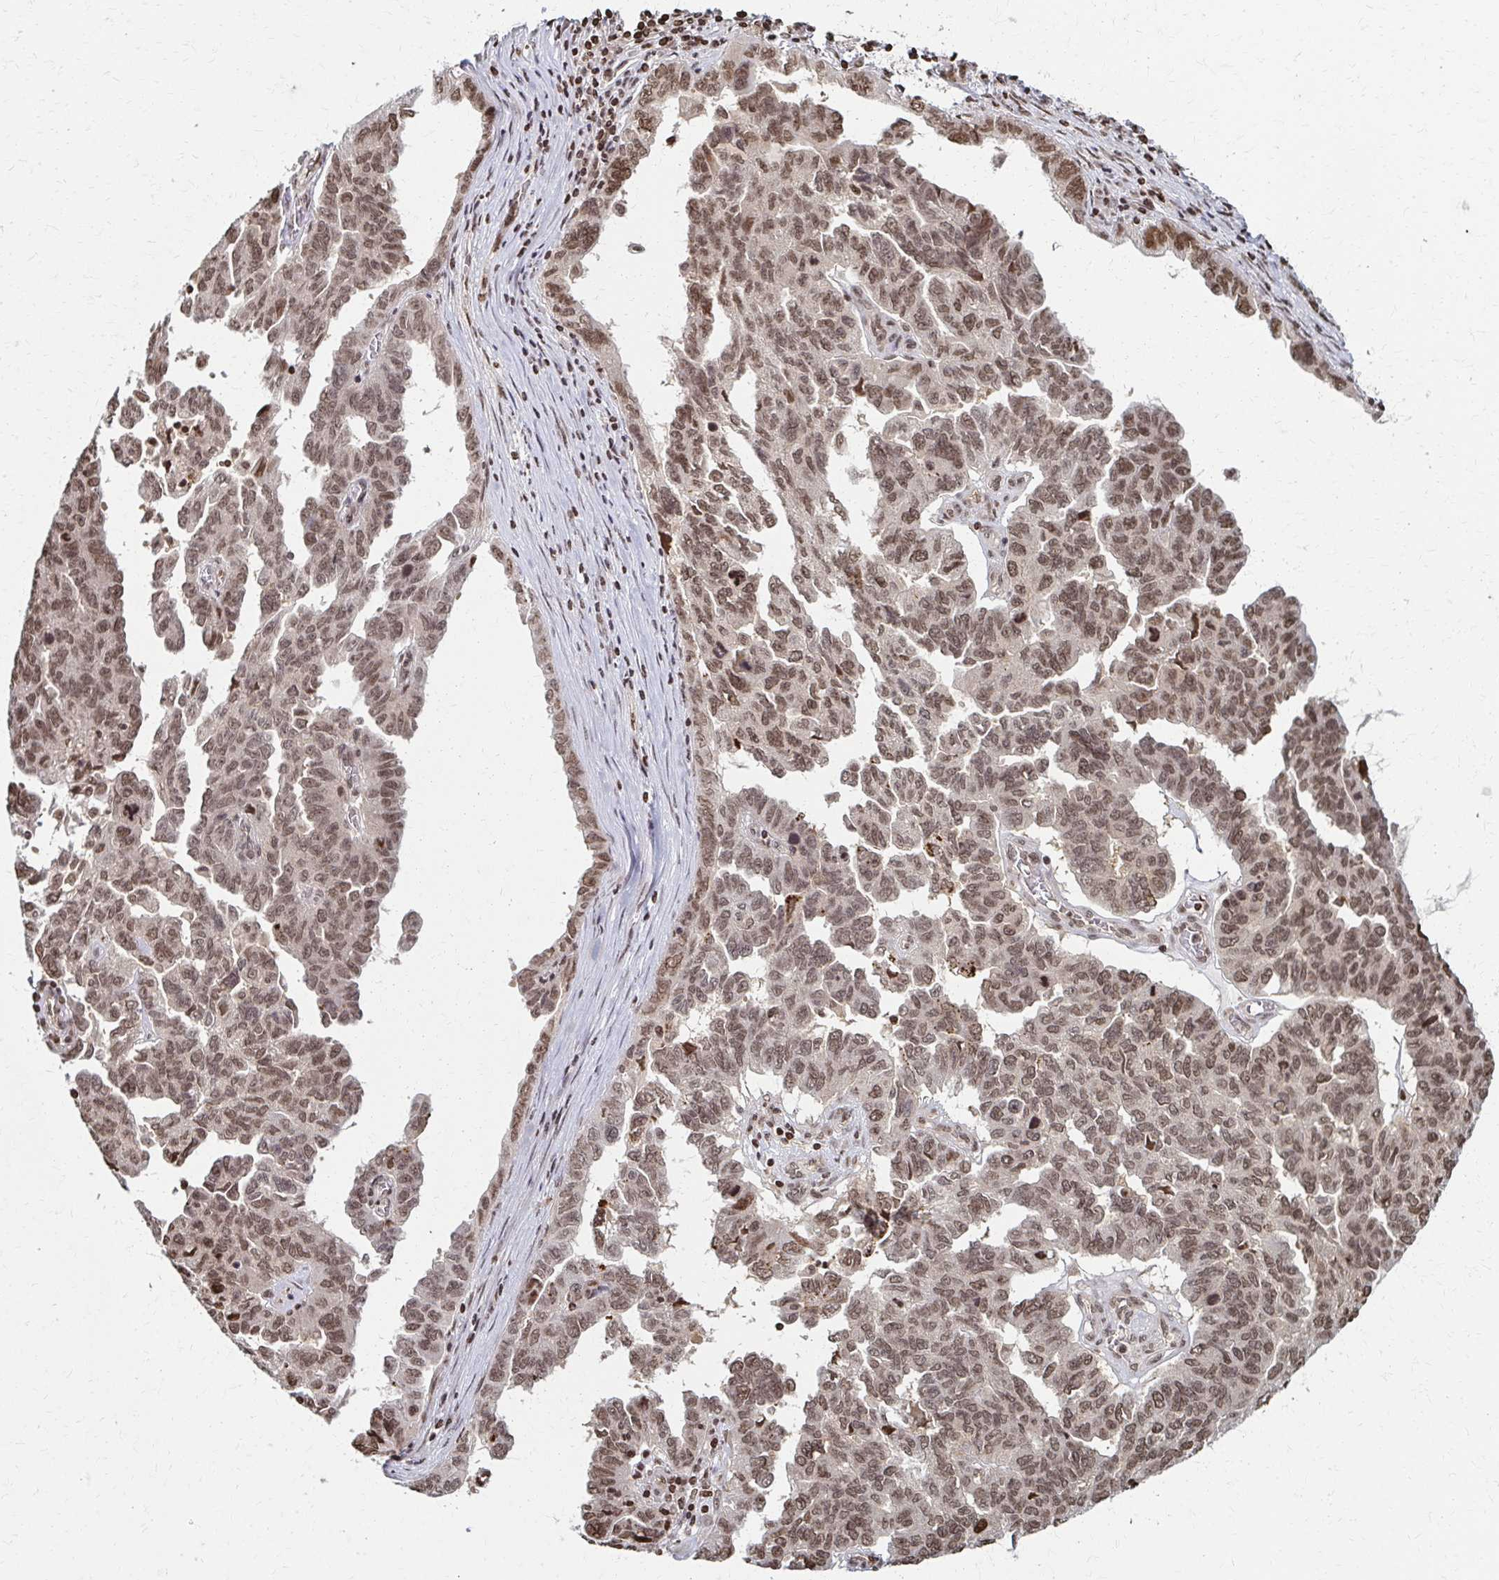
{"staining": {"intensity": "moderate", "quantity": ">75%", "location": "nuclear"}, "tissue": "ovarian cancer", "cell_type": "Tumor cells", "image_type": "cancer", "snomed": [{"axis": "morphology", "description": "Cystadenocarcinoma, serous, NOS"}, {"axis": "topography", "description": "Ovary"}], "caption": "This photomicrograph exhibits immunohistochemistry staining of ovarian cancer, with medium moderate nuclear positivity in about >75% of tumor cells.", "gene": "PSMD7", "patient": {"sex": "female", "age": 64}}